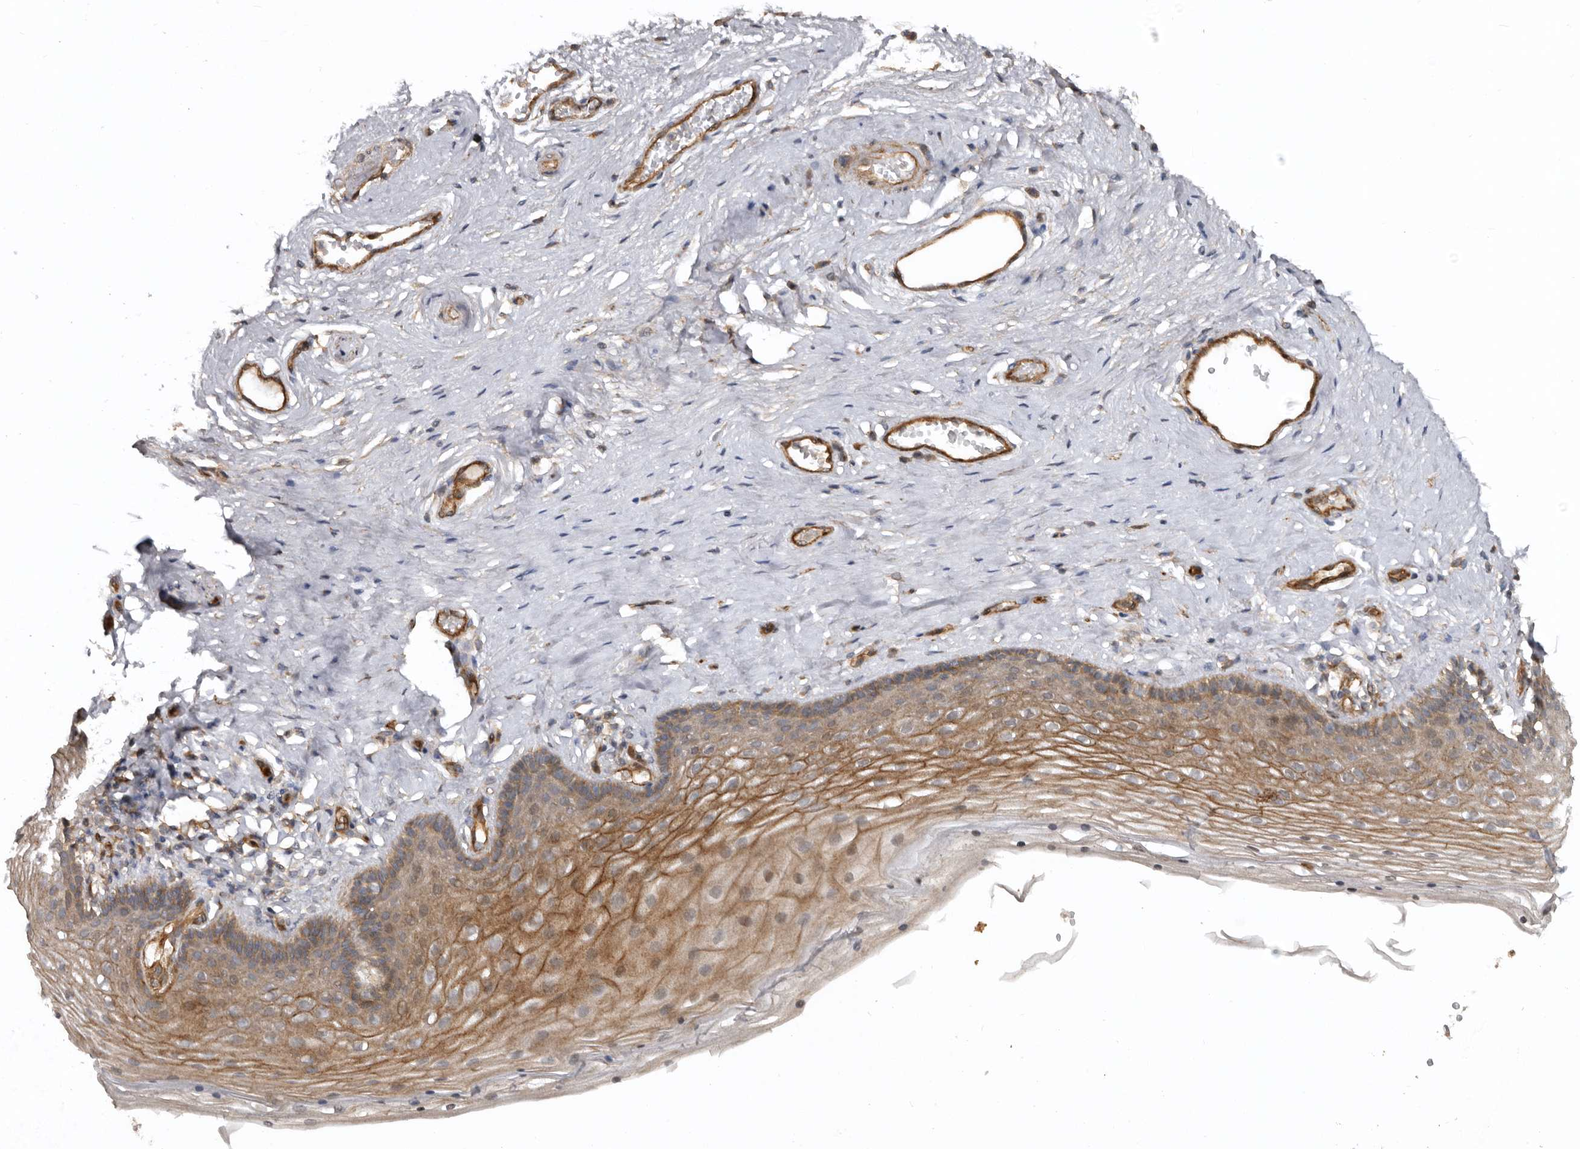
{"staining": {"intensity": "moderate", "quantity": ">75%", "location": "cytoplasmic/membranous"}, "tissue": "vagina", "cell_type": "Squamous epithelial cells", "image_type": "normal", "snomed": [{"axis": "morphology", "description": "Normal tissue, NOS"}, {"axis": "topography", "description": "Vagina"}], "caption": "Human vagina stained for a protein (brown) exhibits moderate cytoplasmic/membranous positive expression in approximately >75% of squamous epithelial cells.", "gene": "EXOC3L1", "patient": {"sex": "female", "age": 46}}